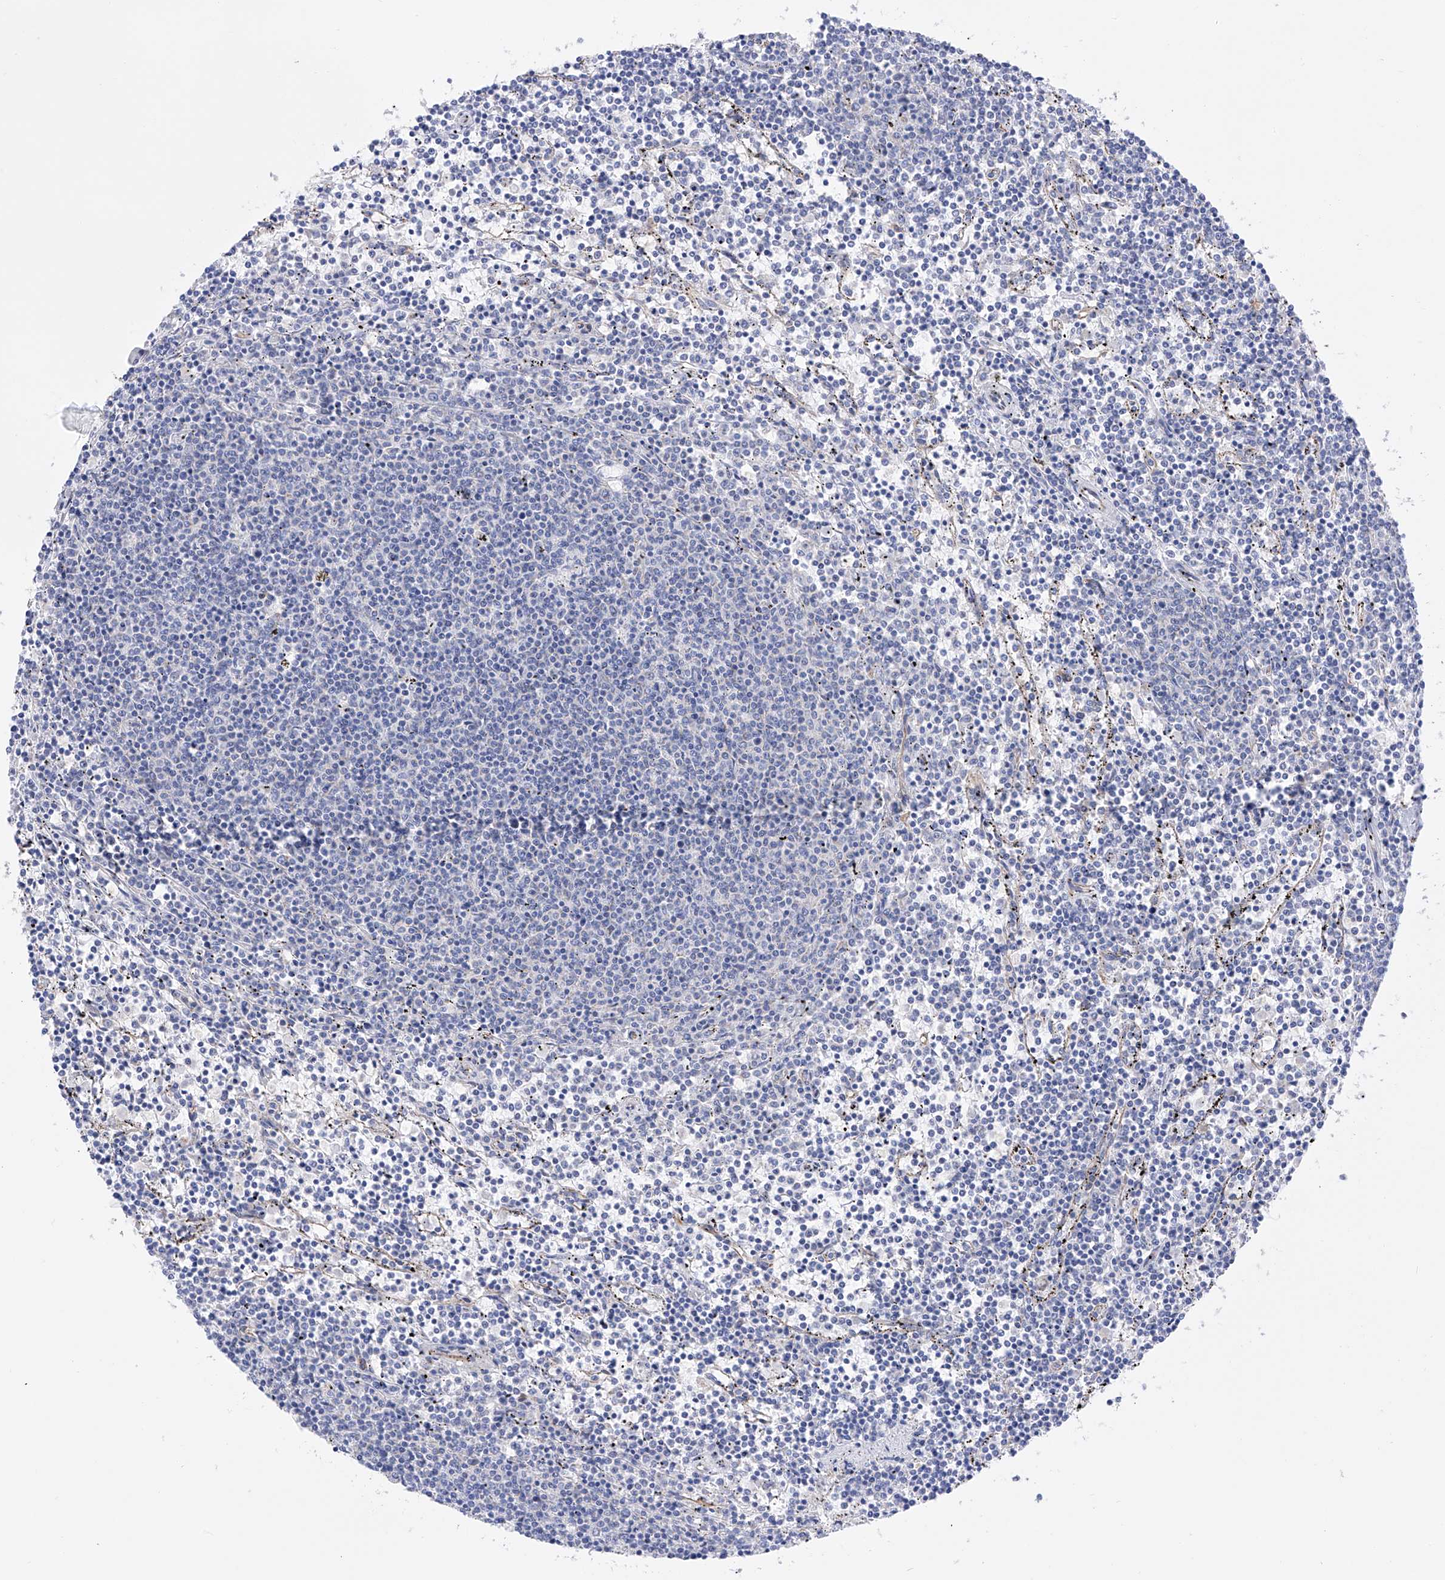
{"staining": {"intensity": "negative", "quantity": "none", "location": "none"}, "tissue": "lymphoma", "cell_type": "Tumor cells", "image_type": "cancer", "snomed": [{"axis": "morphology", "description": "Malignant lymphoma, non-Hodgkin's type, Low grade"}, {"axis": "topography", "description": "Spleen"}], "caption": "Protein analysis of lymphoma displays no significant positivity in tumor cells.", "gene": "FLG", "patient": {"sex": "female", "age": 50}}